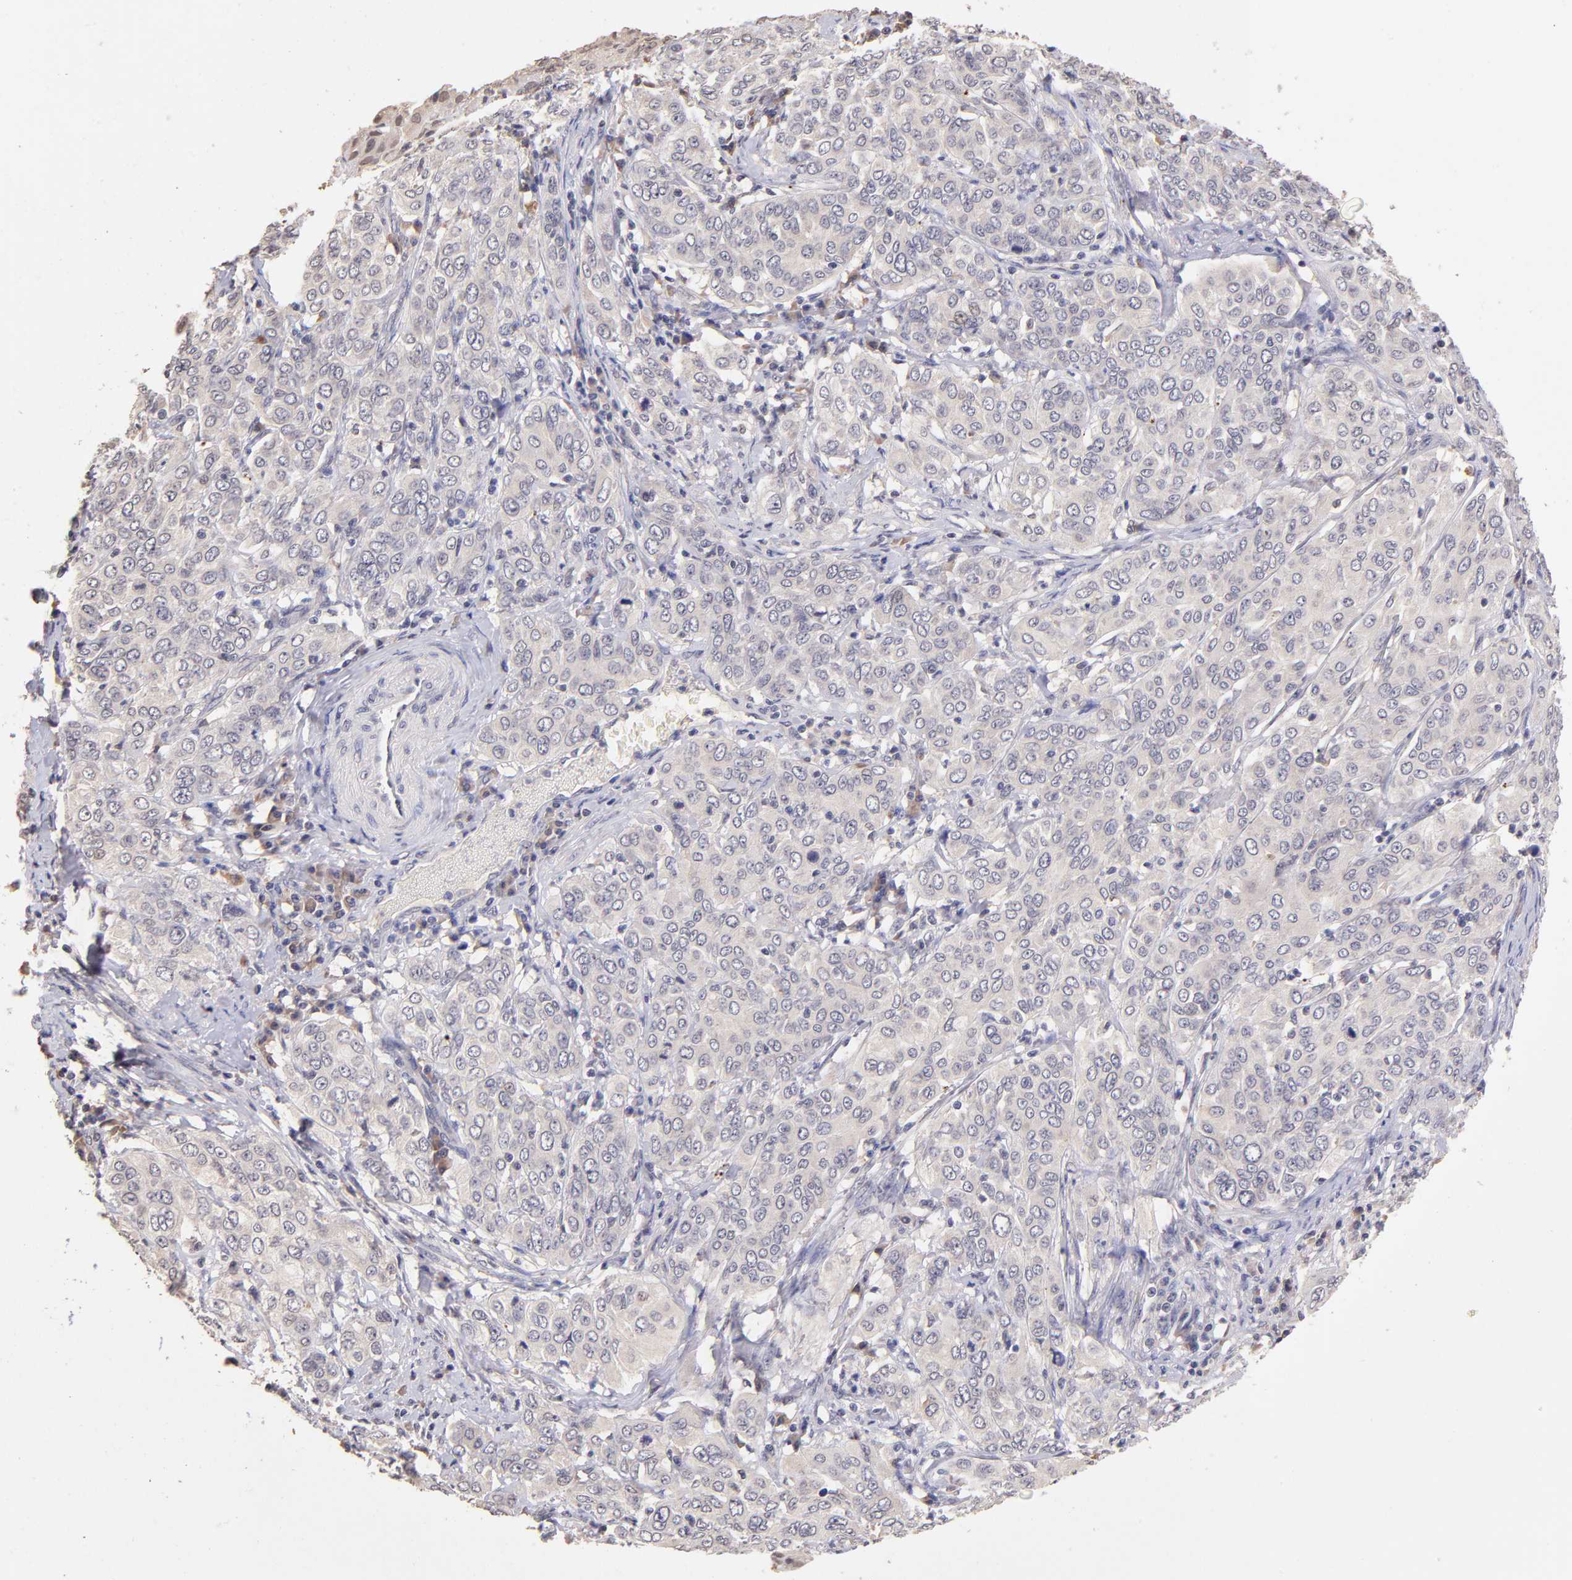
{"staining": {"intensity": "negative", "quantity": "none", "location": "none"}, "tissue": "cervical cancer", "cell_type": "Tumor cells", "image_type": "cancer", "snomed": [{"axis": "morphology", "description": "Squamous cell carcinoma, NOS"}, {"axis": "topography", "description": "Cervix"}], "caption": "The micrograph demonstrates no staining of tumor cells in squamous cell carcinoma (cervical). (DAB IHC, high magnification).", "gene": "RNASEL", "patient": {"sex": "female", "age": 38}}